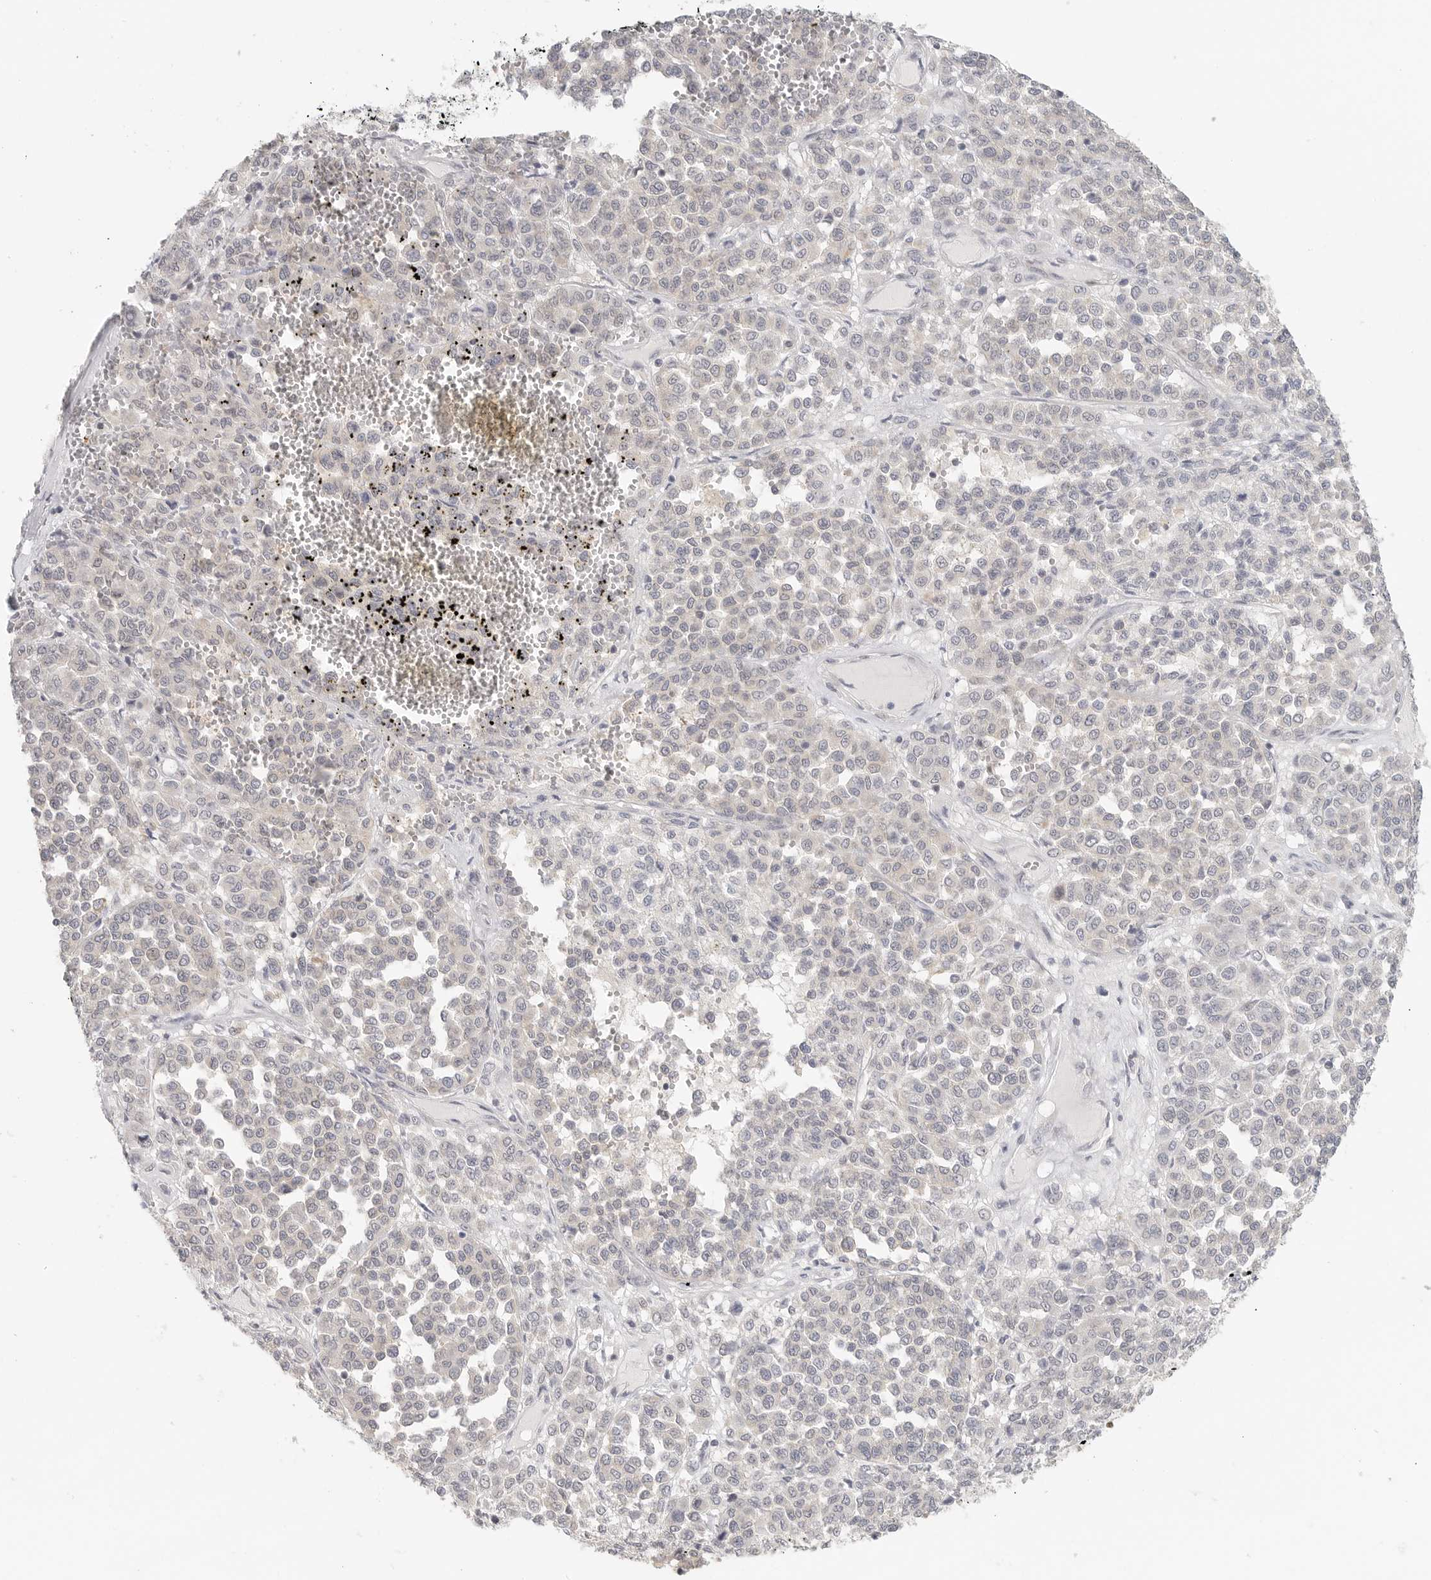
{"staining": {"intensity": "negative", "quantity": "none", "location": "none"}, "tissue": "melanoma", "cell_type": "Tumor cells", "image_type": "cancer", "snomed": [{"axis": "morphology", "description": "Malignant melanoma, Metastatic site"}, {"axis": "topography", "description": "Pancreas"}], "caption": "Human melanoma stained for a protein using immunohistochemistry (IHC) displays no expression in tumor cells.", "gene": "HDAC6", "patient": {"sex": "female", "age": 30}}